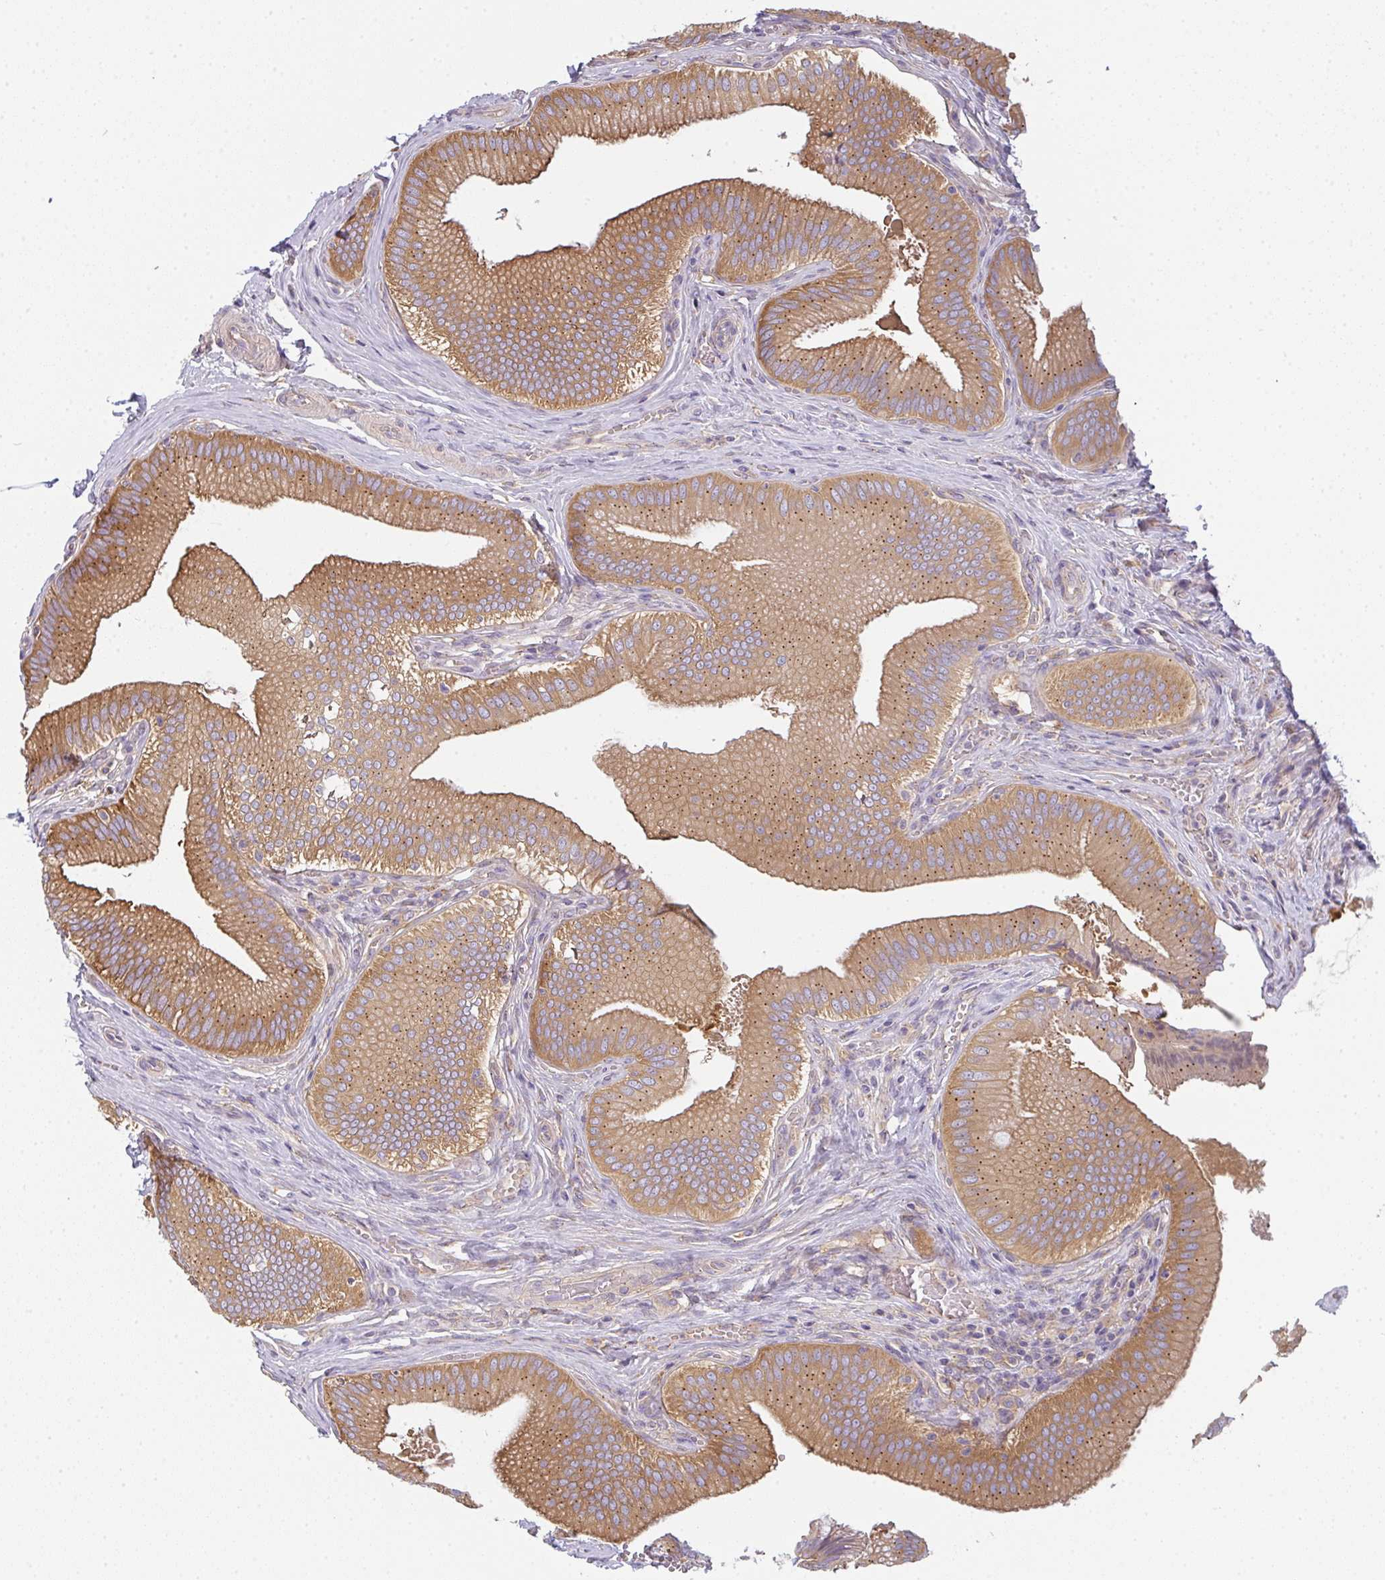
{"staining": {"intensity": "moderate", "quantity": ">75%", "location": "cytoplasmic/membranous"}, "tissue": "gallbladder", "cell_type": "Glandular cells", "image_type": "normal", "snomed": [{"axis": "morphology", "description": "Normal tissue, NOS"}, {"axis": "topography", "description": "Gallbladder"}], "caption": "Moderate cytoplasmic/membranous positivity is appreciated in approximately >75% of glandular cells in normal gallbladder. The staining was performed using DAB (3,3'-diaminobenzidine), with brown indicating positive protein expression. Nuclei are stained blue with hematoxylin.", "gene": "SNX5", "patient": {"sex": "male", "age": 17}}